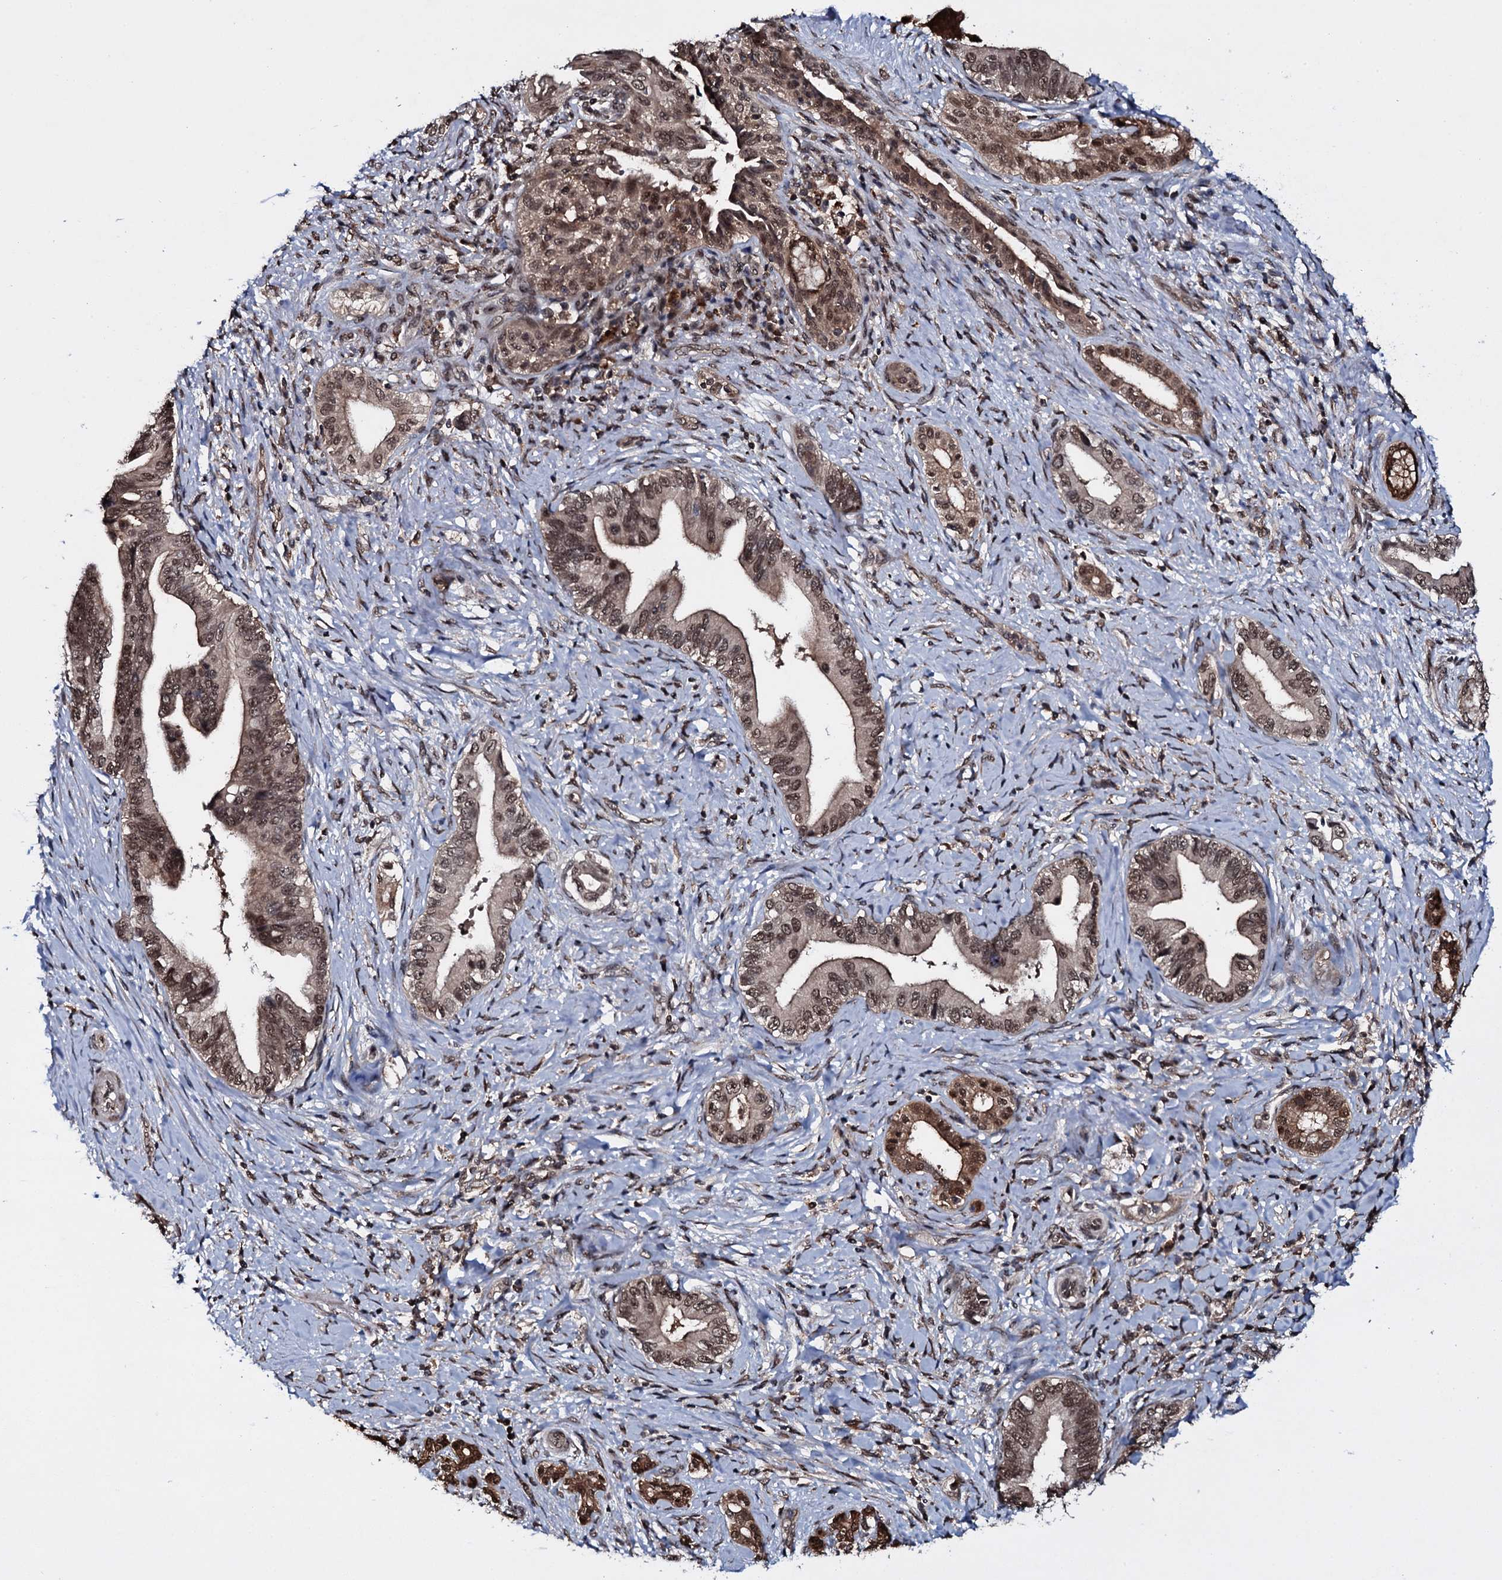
{"staining": {"intensity": "moderate", "quantity": ">75%", "location": "cytoplasmic/membranous,nuclear"}, "tissue": "pancreatic cancer", "cell_type": "Tumor cells", "image_type": "cancer", "snomed": [{"axis": "morphology", "description": "Adenocarcinoma, NOS"}, {"axis": "topography", "description": "Pancreas"}], "caption": "The photomicrograph exhibits a brown stain indicating the presence of a protein in the cytoplasmic/membranous and nuclear of tumor cells in adenocarcinoma (pancreatic).", "gene": "HDDC3", "patient": {"sex": "female", "age": 55}}